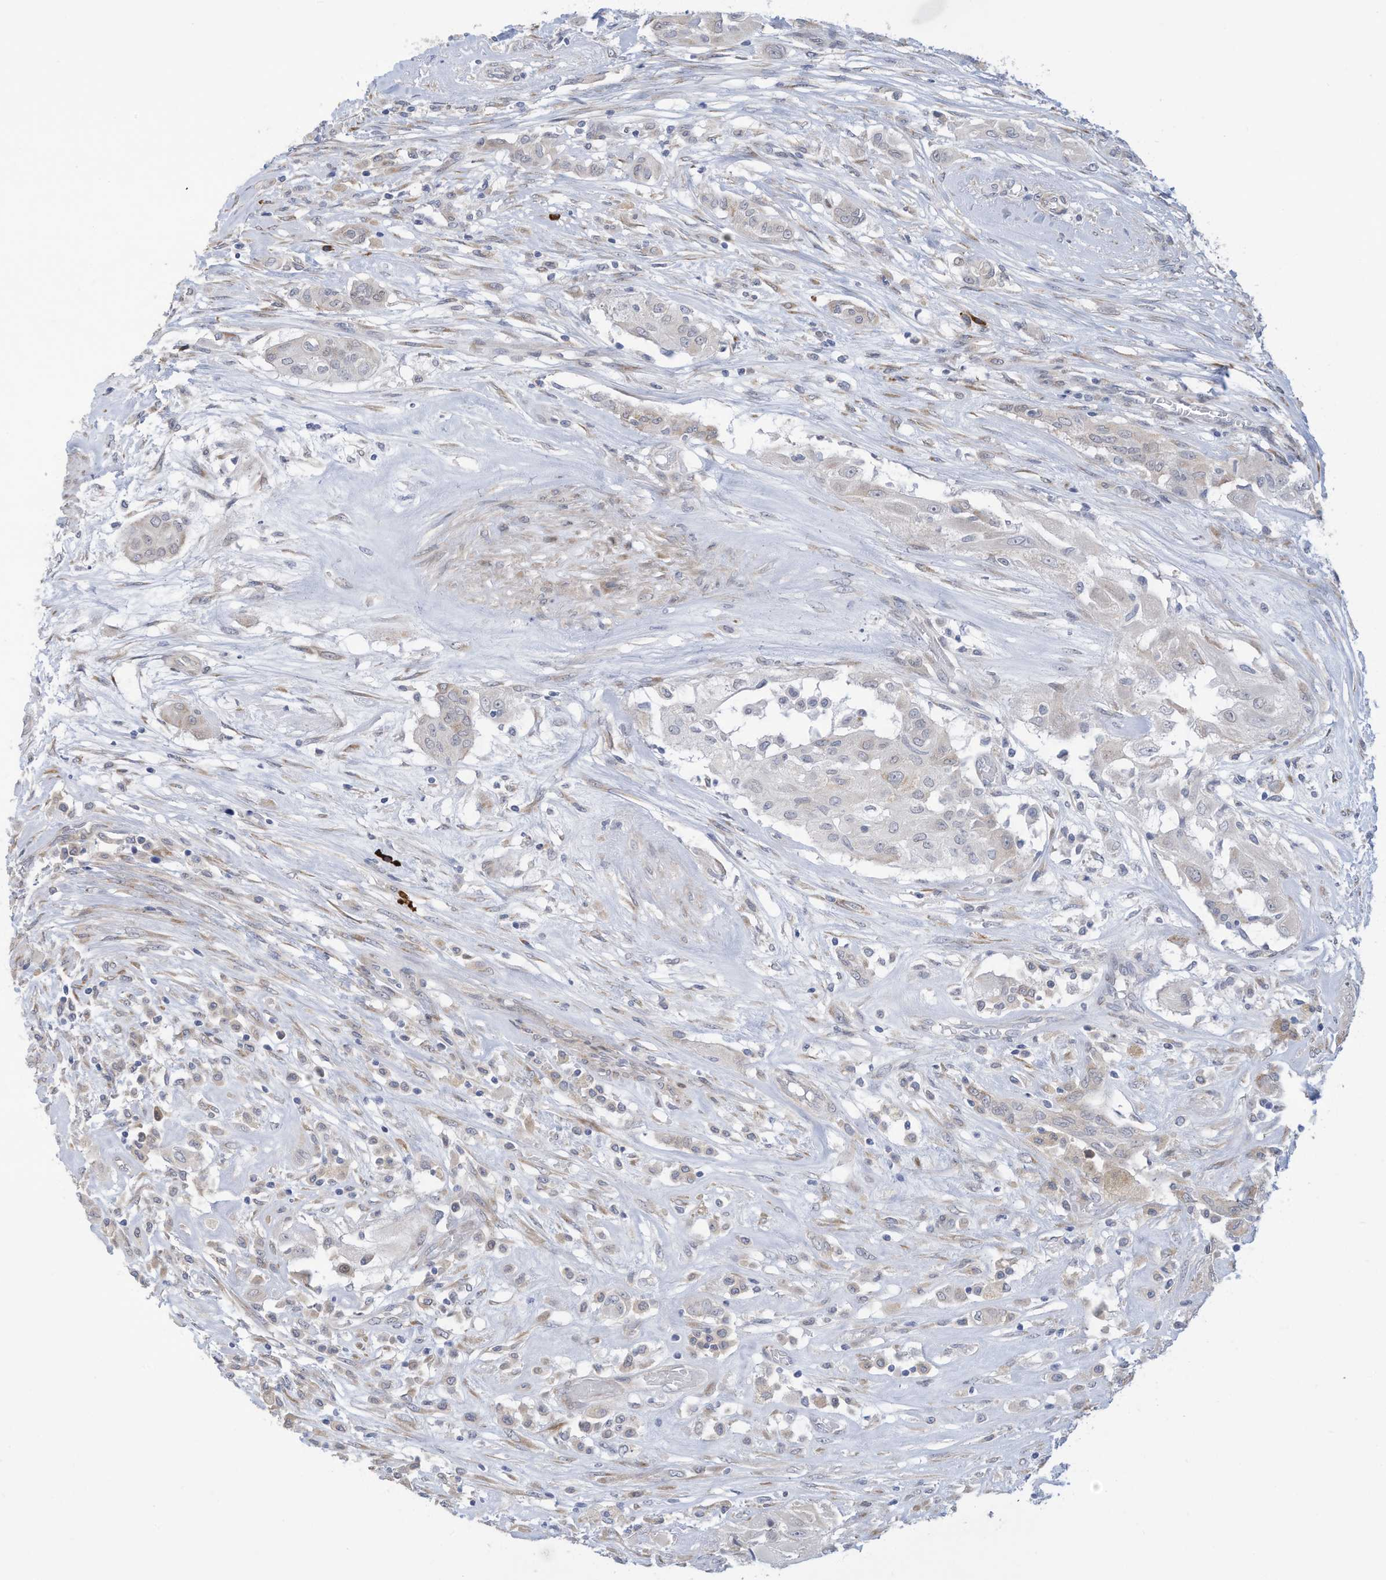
{"staining": {"intensity": "negative", "quantity": "none", "location": "none"}, "tissue": "thyroid cancer", "cell_type": "Tumor cells", "image_type": "cancer", "snomed": [{"axis": "morphology", "description": "Papillary adenocarcinoma, NOS"}, {"axis": "topography", "description": "Thyroid gland"}], "caption": "An IHC micrograph of papillary adenocarcinoma (thyroid) is shown. There is no staining in tumor cells of papillary adenocarcinoma (thyroid). (DAB (3,3'-diaminobenzidine) immunohistochemistry (IHC) with hematoxylin counter stain).", "gene": "ZNF292", "patient": {"sex": "female", "age": 59}}